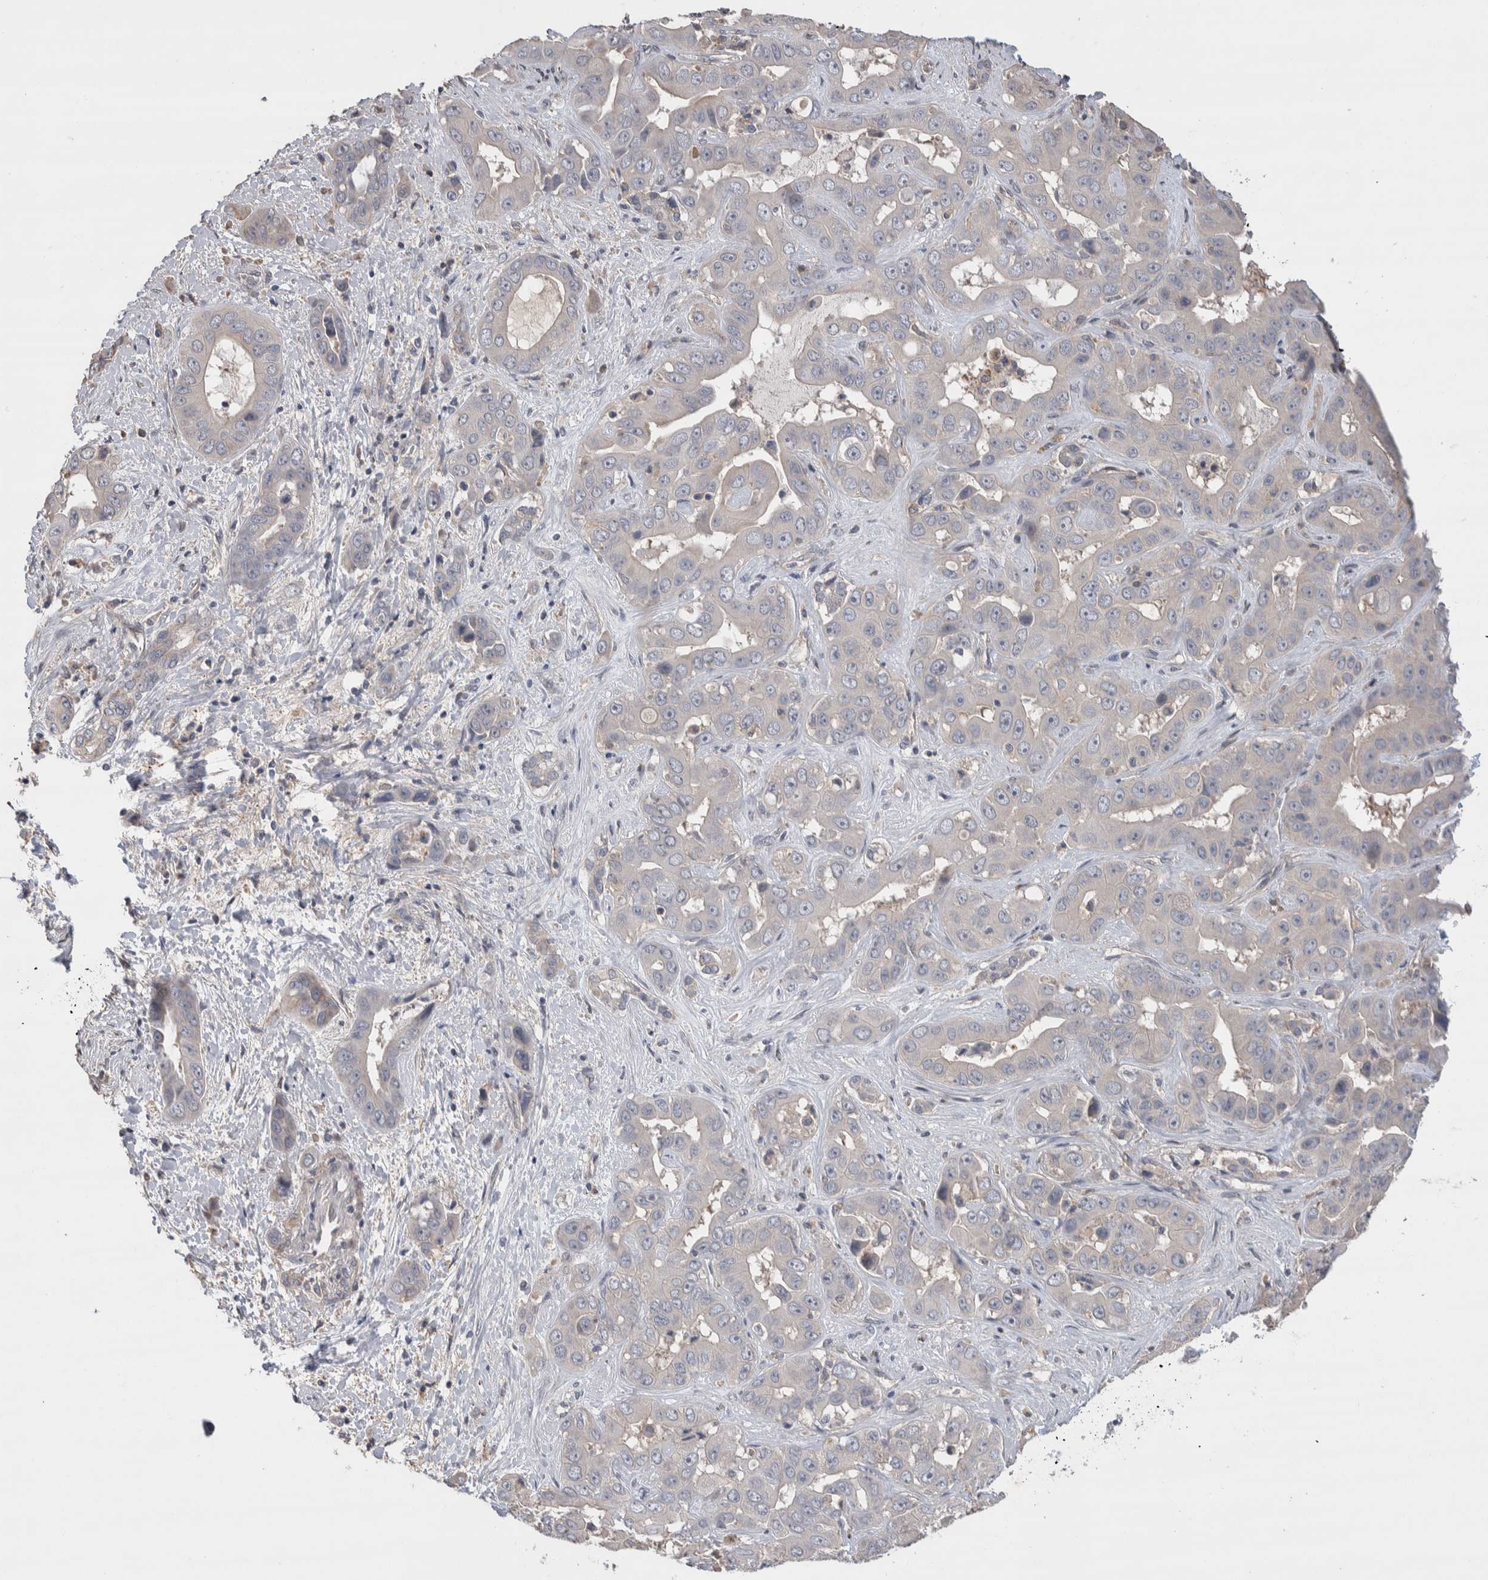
{"staining": {"intensity": "negative", "quantity": "none", "location": "none"}, "tissue": "liver cancer", "cell_type": "Tumor cells", "image_type": "cancer", "snomed": [{"axis": "morphology", "description": "Cholangiocarcinoma"}, {"axis": "topography", "description": "Liver"}], "caption": "Immunohistochemistry (IHC) micrograph of neoplastic tissue: human cholangiocarcinoma (liver) stained with DAB displays no significant protein positivity in tumor cells.", "gene": "GCNA", "patient": {"sex": "female", "age": 52}}